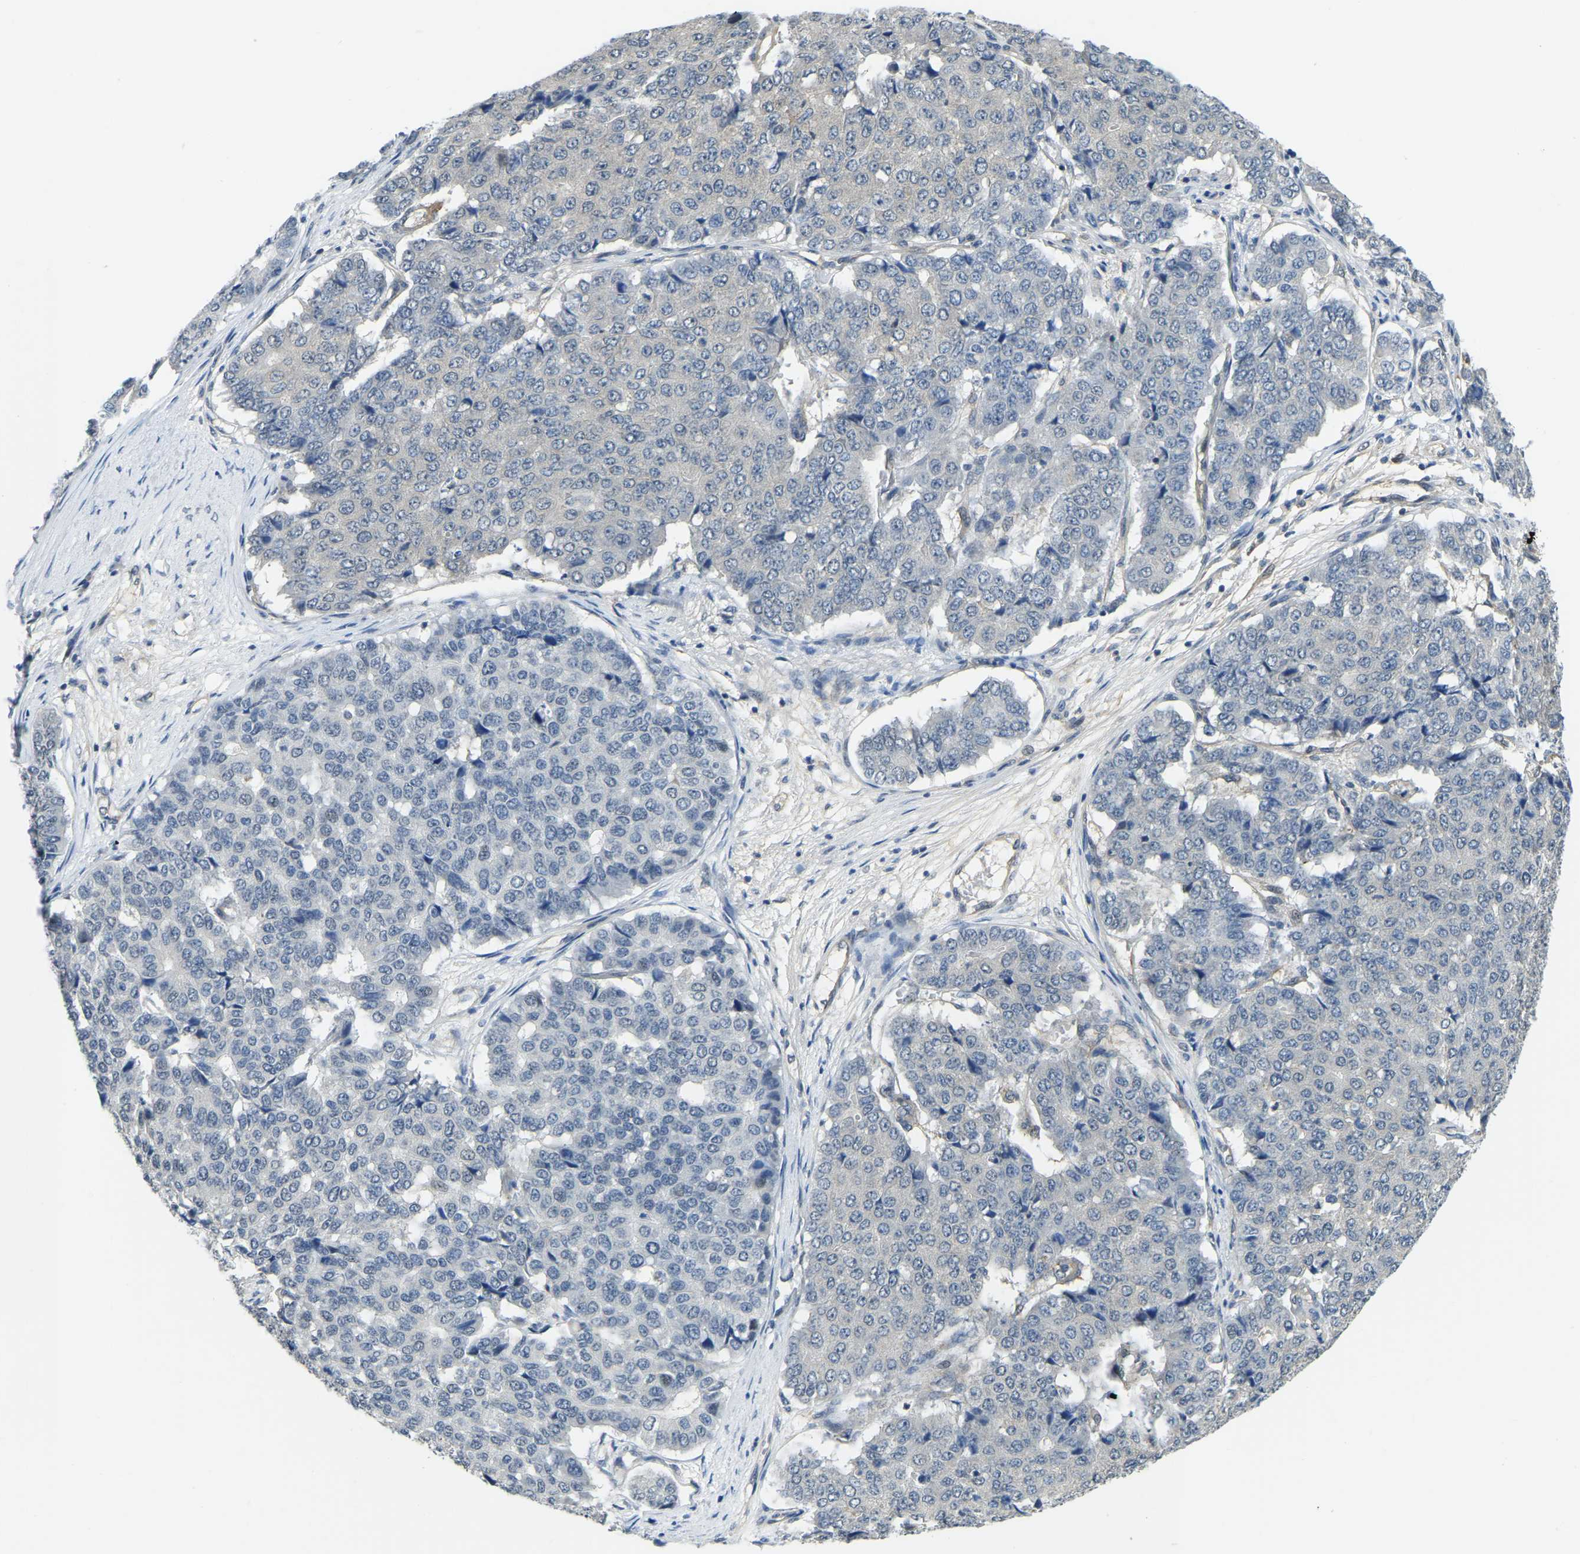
{"staining": {"intensity": "negative", "quantity": "none", "location": "none"}, "tissue": "pancreatic cancer", "cell_type": "Tumor cells", "image_type": "cancer", "snomed": [{"axis": "morphology", "description": "Adenocarcinoma, NOS"}, {"axis": "topography", "description": "Pancreas"}], "caption": "This is an immunohistochemistry image of pancreatic cancer. There is no staining in tumor cells.", "gene": "AHNAK", "patient": {"sex": "male", "age": 50}}